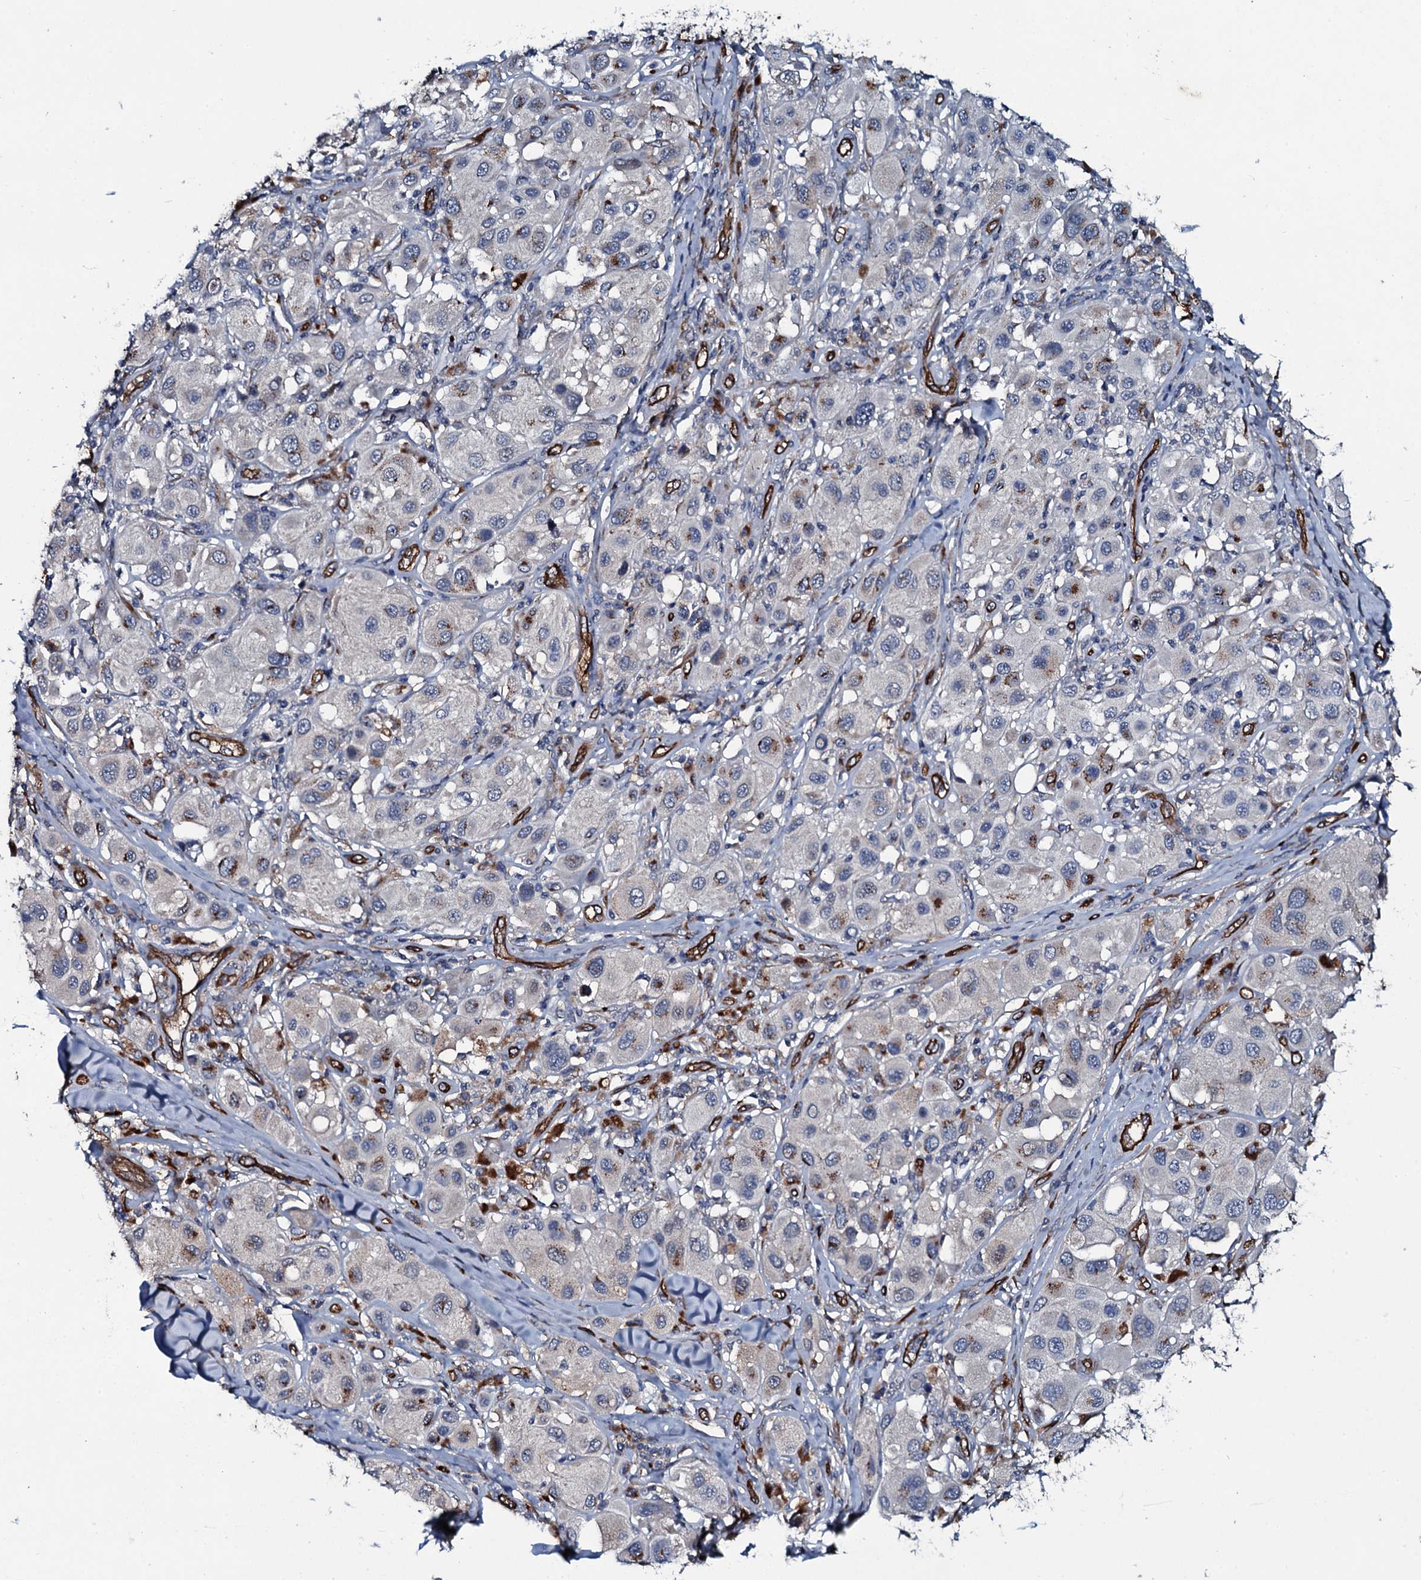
{"staining": {"intensity": "moderate", "quantity": "<25%", "location": "cytoplasmic/membranous"}, "tissue": "melanoma", "cell_type": "Tumor cells", "image_type": "cancer", "snomed": [{"axis": "morphology", "description": "Malignant melanoma, Metastatic site"}, {"axis": "topography", "description": "Skin"}], "caption": "Tumor cells reveal low levels of moderate cytoplasmic/membranous positivity in approximately <25% of cells in human melanoma.", "gene": "CLEC14A", "patient": {"sex": "male", "age": 41}}